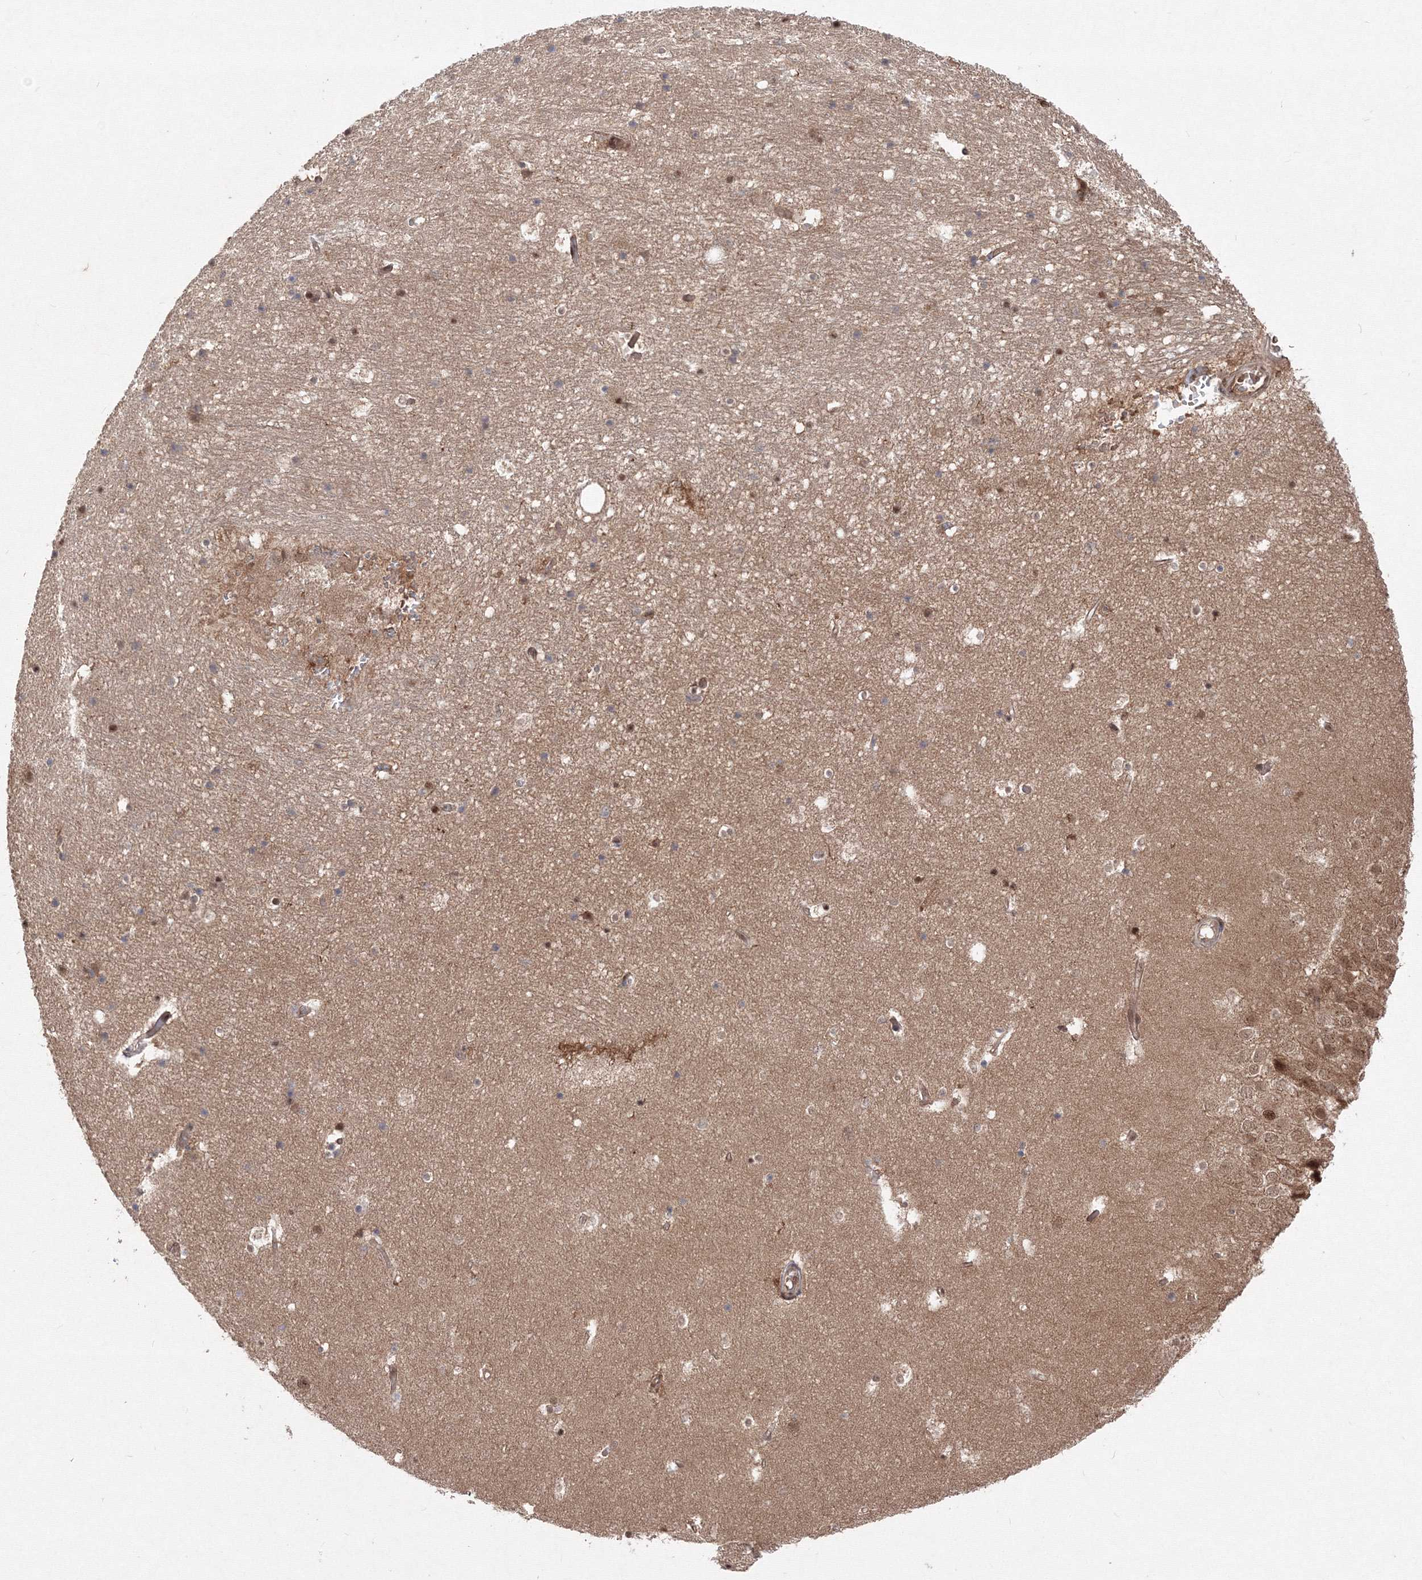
{"staining": {"intensity": "moderate", "quantity": "<25%", "location": "nuclear"}, "tissue": "hippocampus", "cell_type": "Glial cells", "image_type": "normal", "snomed": [{"axis": "morphology", "description": "Normal tissue, NOS"}, {"axis": "topography", "description": "Hippocampus"}], "caption": "Immunohistochemical staining of benign hippocampus shows low levels of moderate nuclear positivity in approximately <25% of glial cells. The staining was performed using DAB (3,3'-diaminobenzidine) to visualize the protein expression in brown, while the nuclei were stained in blue with hematoxylin (Magnification: 20x).", "gene": "COPS4", "patient": {"sex": "female", "age": 52}}